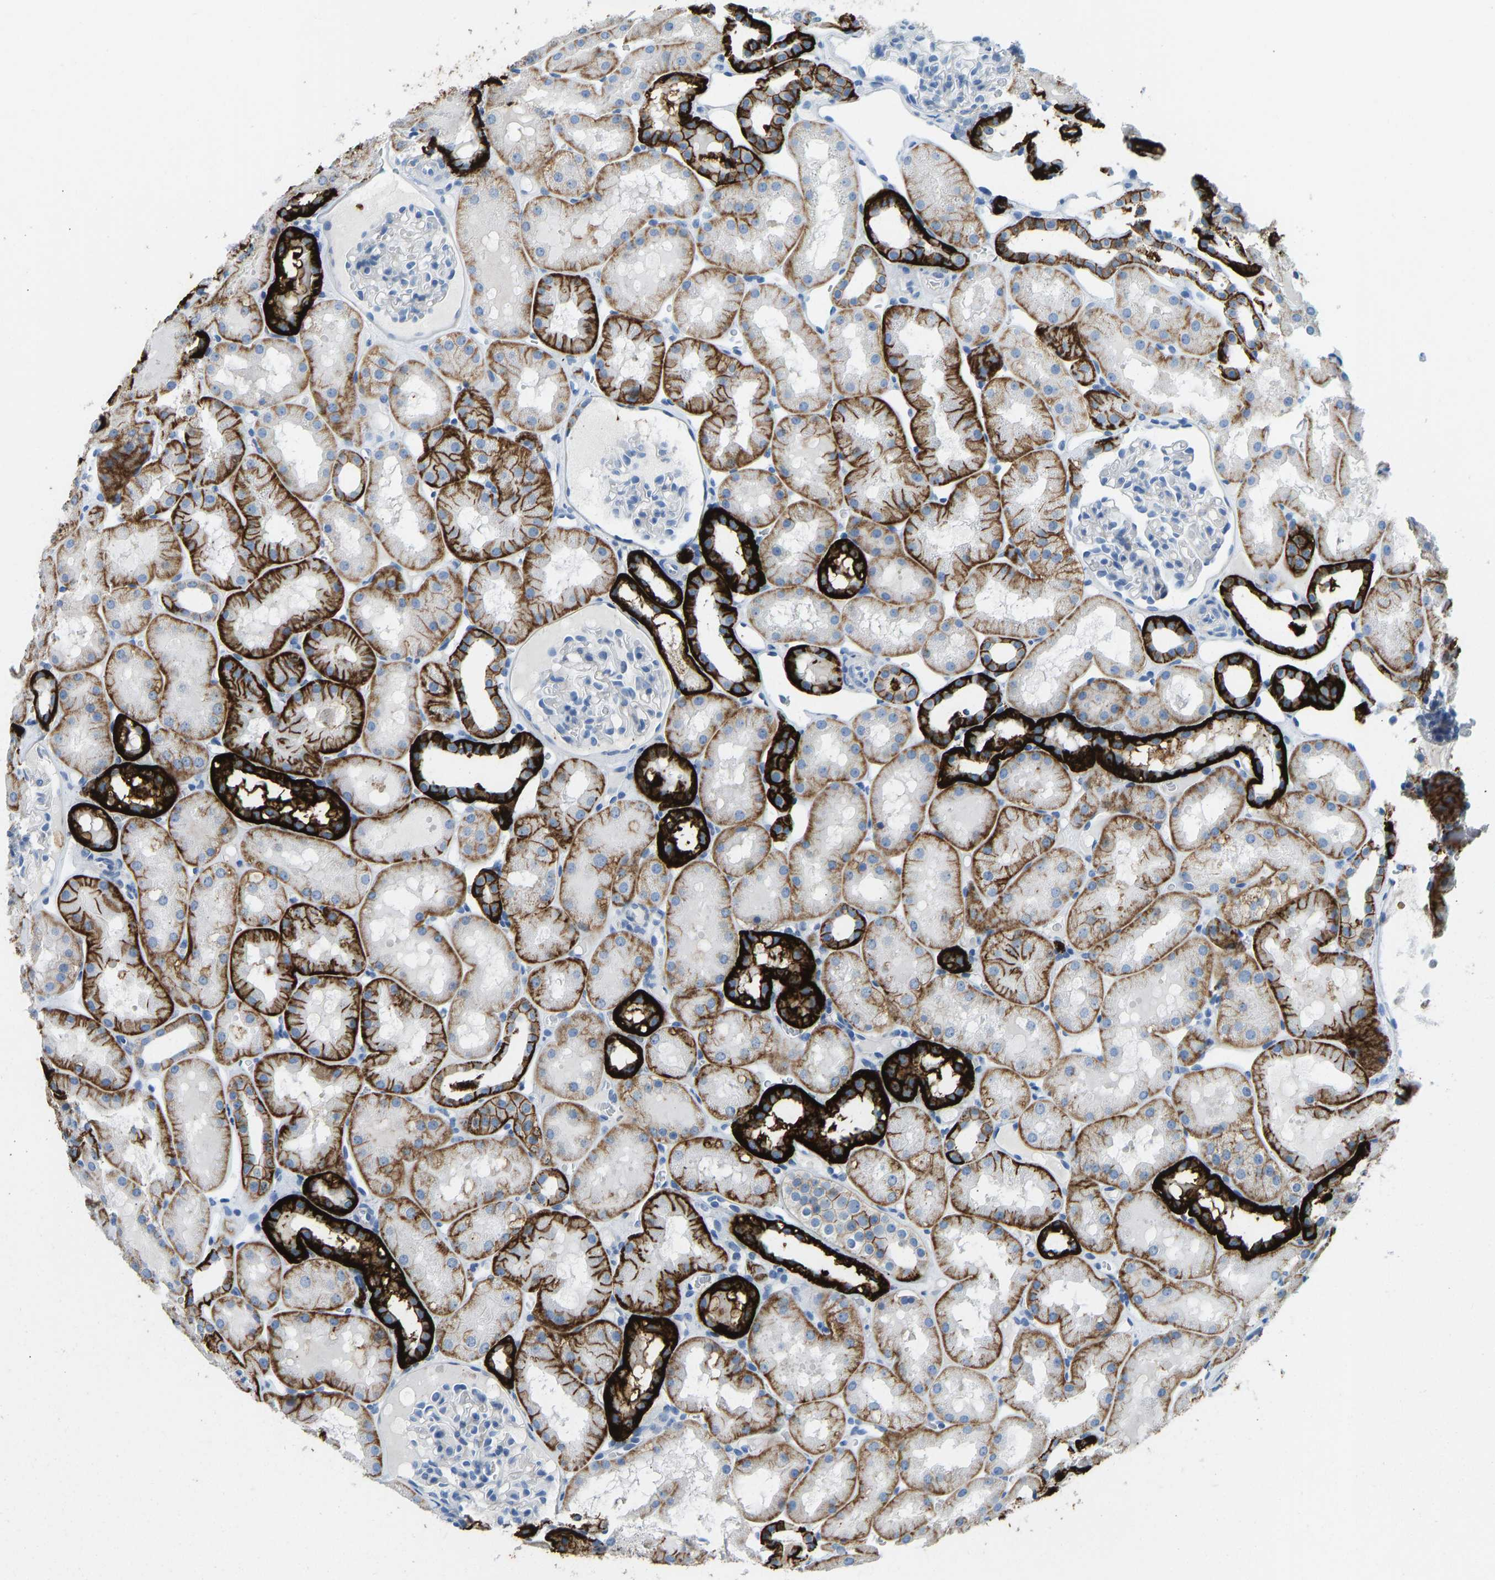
{"staining": {"intensity": "weak", "quantity": "<25%", "location": "cytoplasmic/membranous"}, "tissue": "kidney", "cell_type": "Cells in glomeruli", "image_type": "normal", "snomed": [{"axis": "morphology", "description": "Normal tissue, NOS"}, {"axis": "topography", "description": "Kidney"}, {"axis": "topography", "description": "Urinary bladder"}], "caption": "Immunohistochemistry (IHC) image of benign kidney: human kidney stained with DAB (3,3'-diaminobenzidine) displays no significant protein expression in cells in glomeruli. (DAB IHC, high magnification).", "gene": "ATP1A1", "patient": {"sex": "male", "age": 16}}